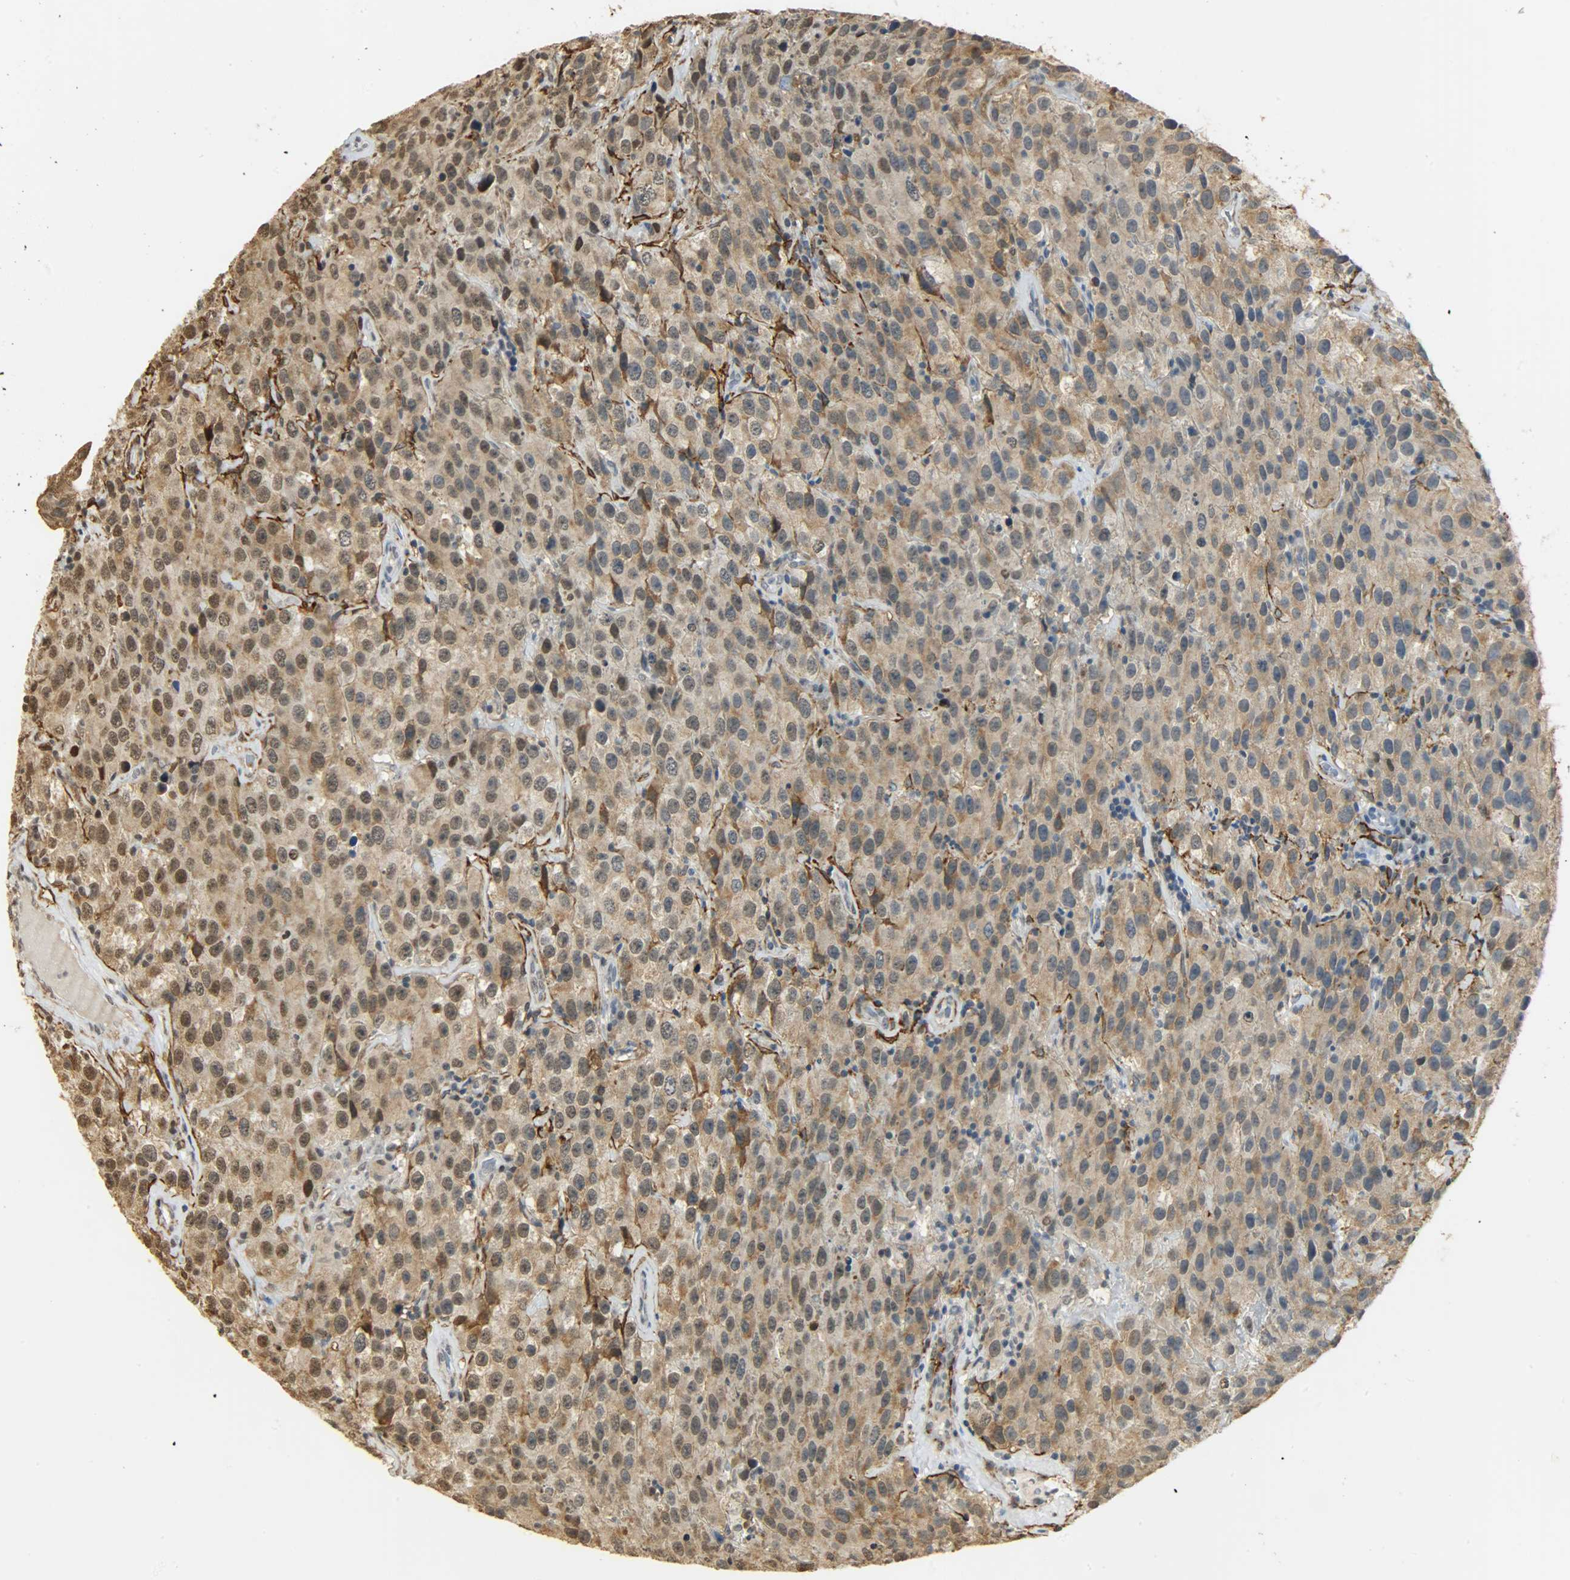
{"staining": {"intensity": "weak", "quantity": ">75%", "location": "cytoplasmic/membranous,nuclear"}, "tissue": "testis cancer", "cell_type": "Tumor cells", "image_type": "cancer", "snomed": [{"axis": "morphology", "description": "Seminoma, NOS"}, {"axis": "topography", "description": "Testis"}], "caption": "Protein expression analysis of testis seminoma demonstrates weak cytoplasmic/membranous and nuclear staining in approximately >75% of tumor cells. Nuclei are stained in blue.", "gene": "NGFR", "patient": {"sex": "male", "age": 52}}